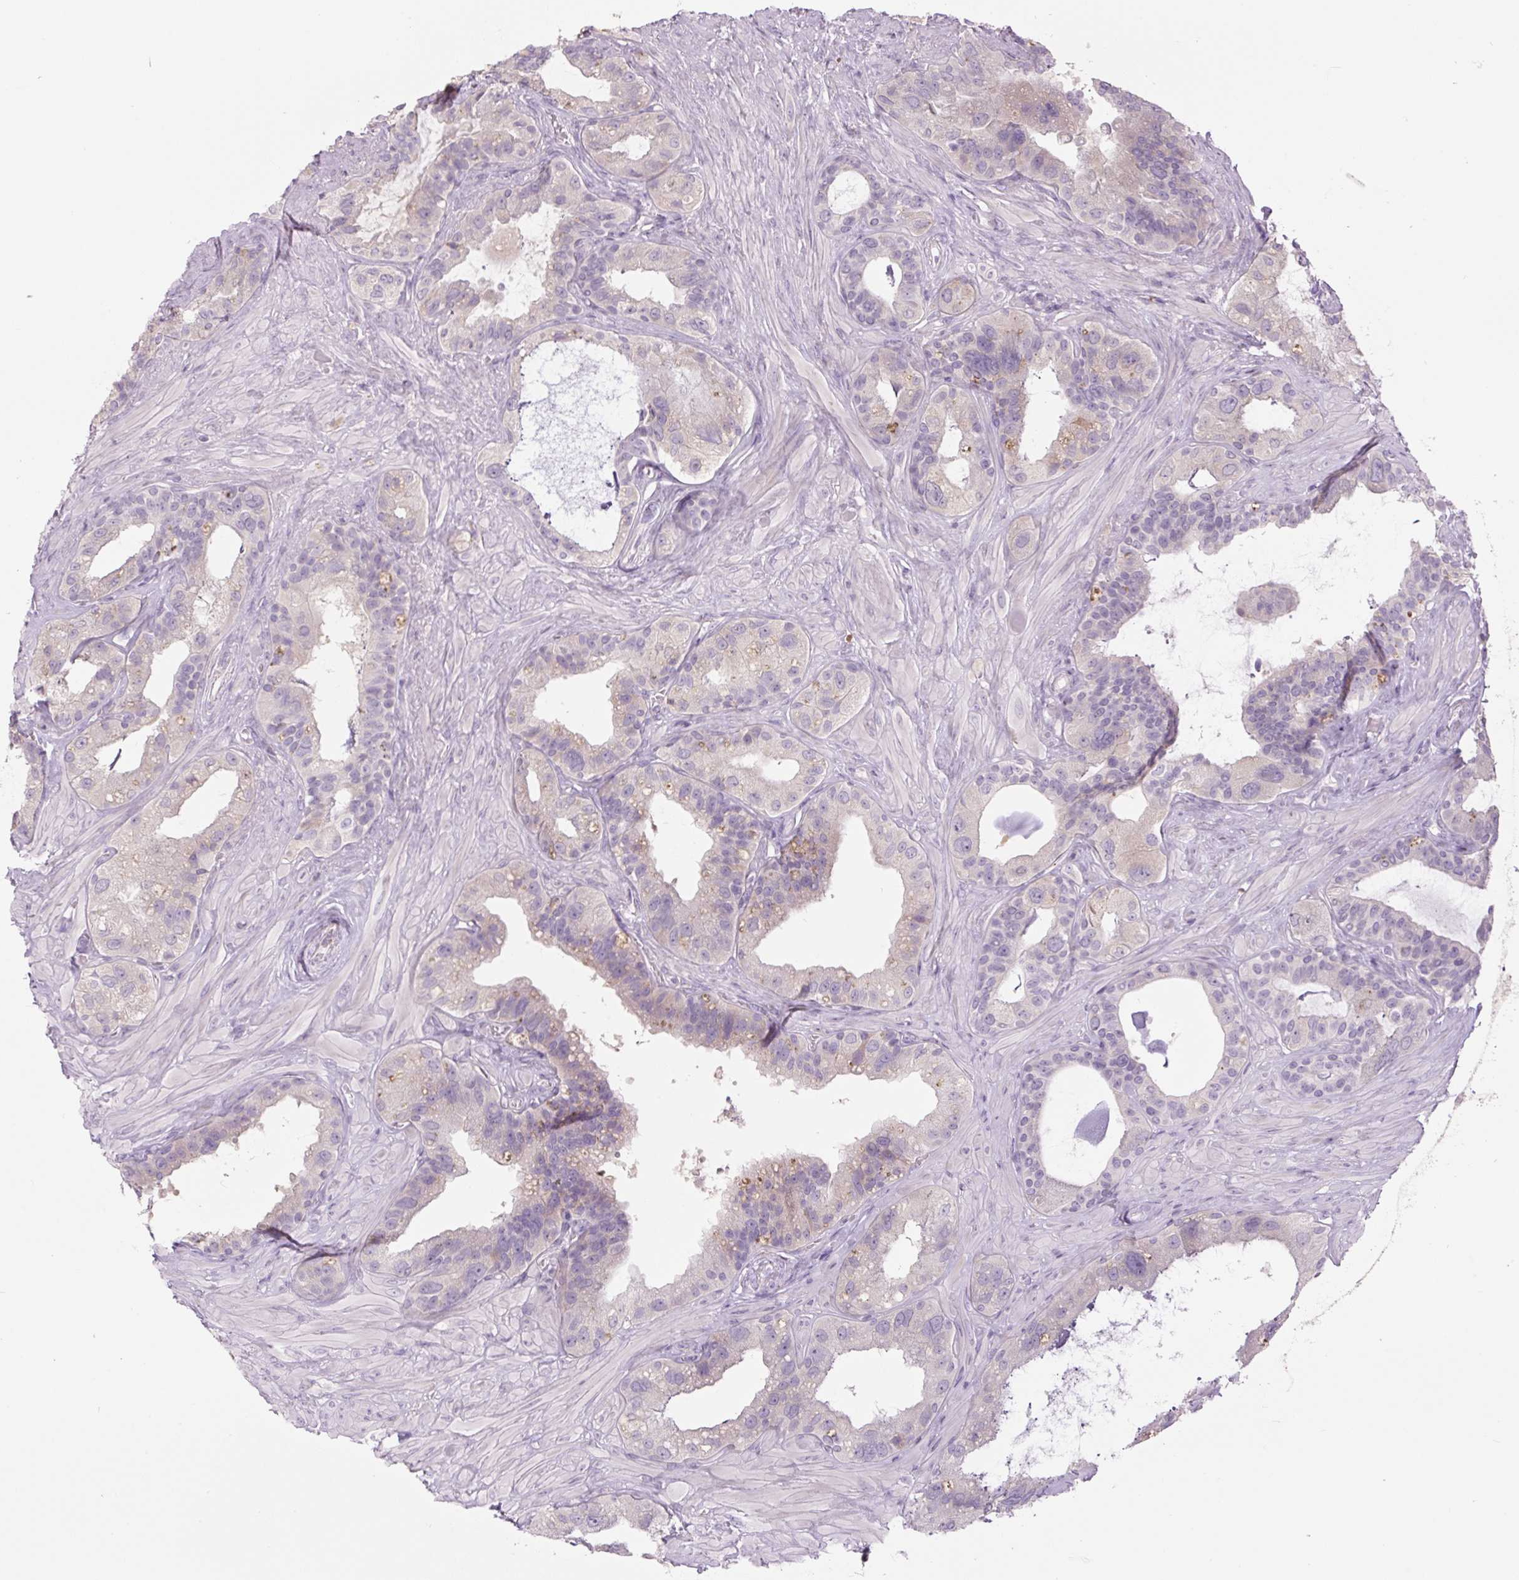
{"staining": {"intensity": "weak", "quantity": "<25%", "location": "cytoplasmic/membranous"}, "tissue": "seminal vesicle", "cell_type": "Glandular cells", "image_type": "normal", "snomed": [{"axis": "morphology", "description": "Normal tissue, NOS"}, {"axis": "topography", "description": "Seminal veicle"}, {"axis": "topography", "description": "Peripheral nerve tissue"}], "caption": "A high-resolution image shows immunohistochemistry staining of unremarkable seminal vesicle, which demonstrates no significant positivity in glandular cells. (DAB IHC with hematoxylin counter stain).", "gene": "TMEM100", "patient": {"sex": "male", "age": 76}}